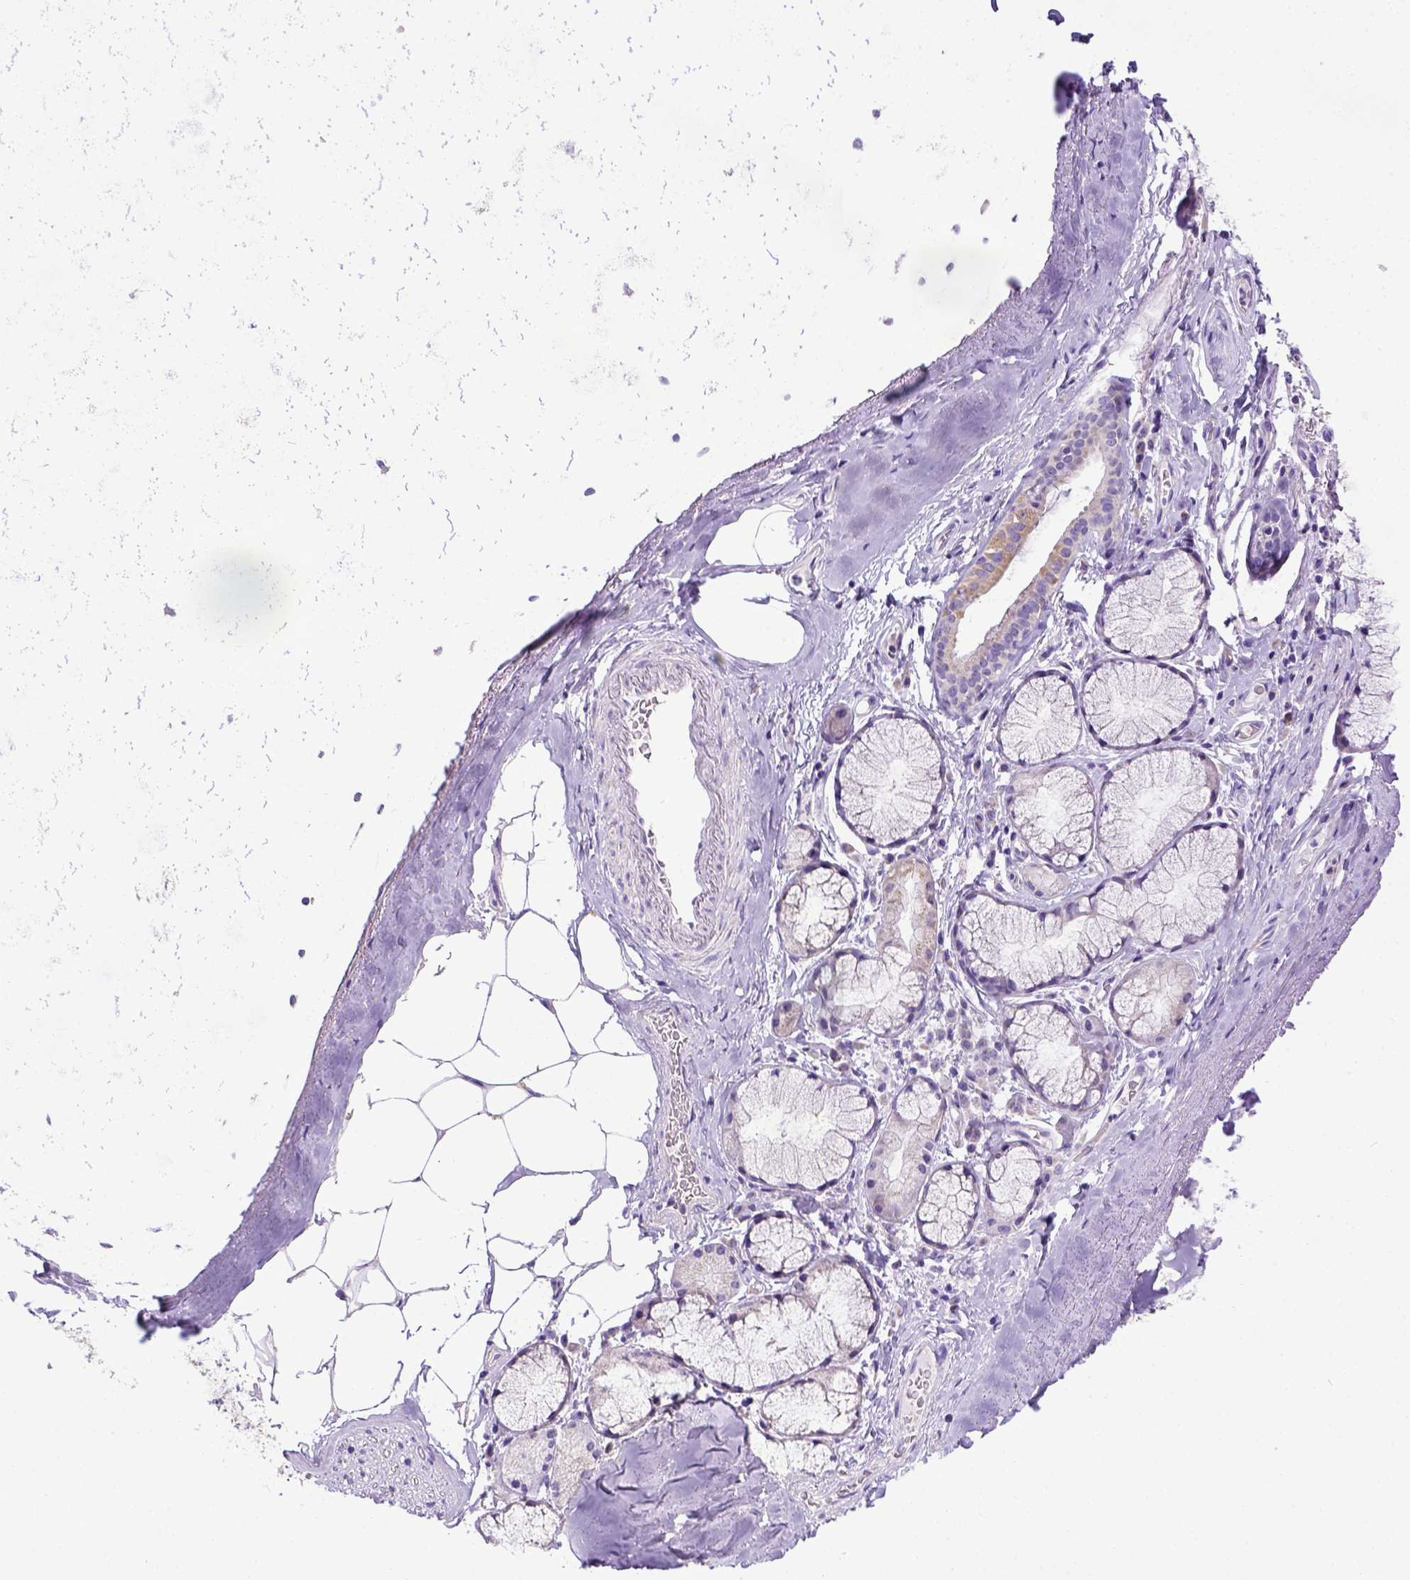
{"staining": {"intensity": "negative", "quantity": "none", "location": "none"}, "tissue": "adipose tissue", "cell_type": "Adipocytes", "image_type": "normal", "snomed": [{"axis": "morphology", "description": "Normal tissue, NOS"}, {"axis": "topography", "description": "Bronchus"}, {"axis": "topography", "description": "Lung"}], "caption": "An IHC image of benign adipose tissue is shown. There is no staining in adipocytes of adipose tissue. (DAB (3,3'-diaminobenzidine) immunohistochemistry (IHC), high magnification).", "gene": "SPEF1", "patient": {"sex": "female", "age": 57}}